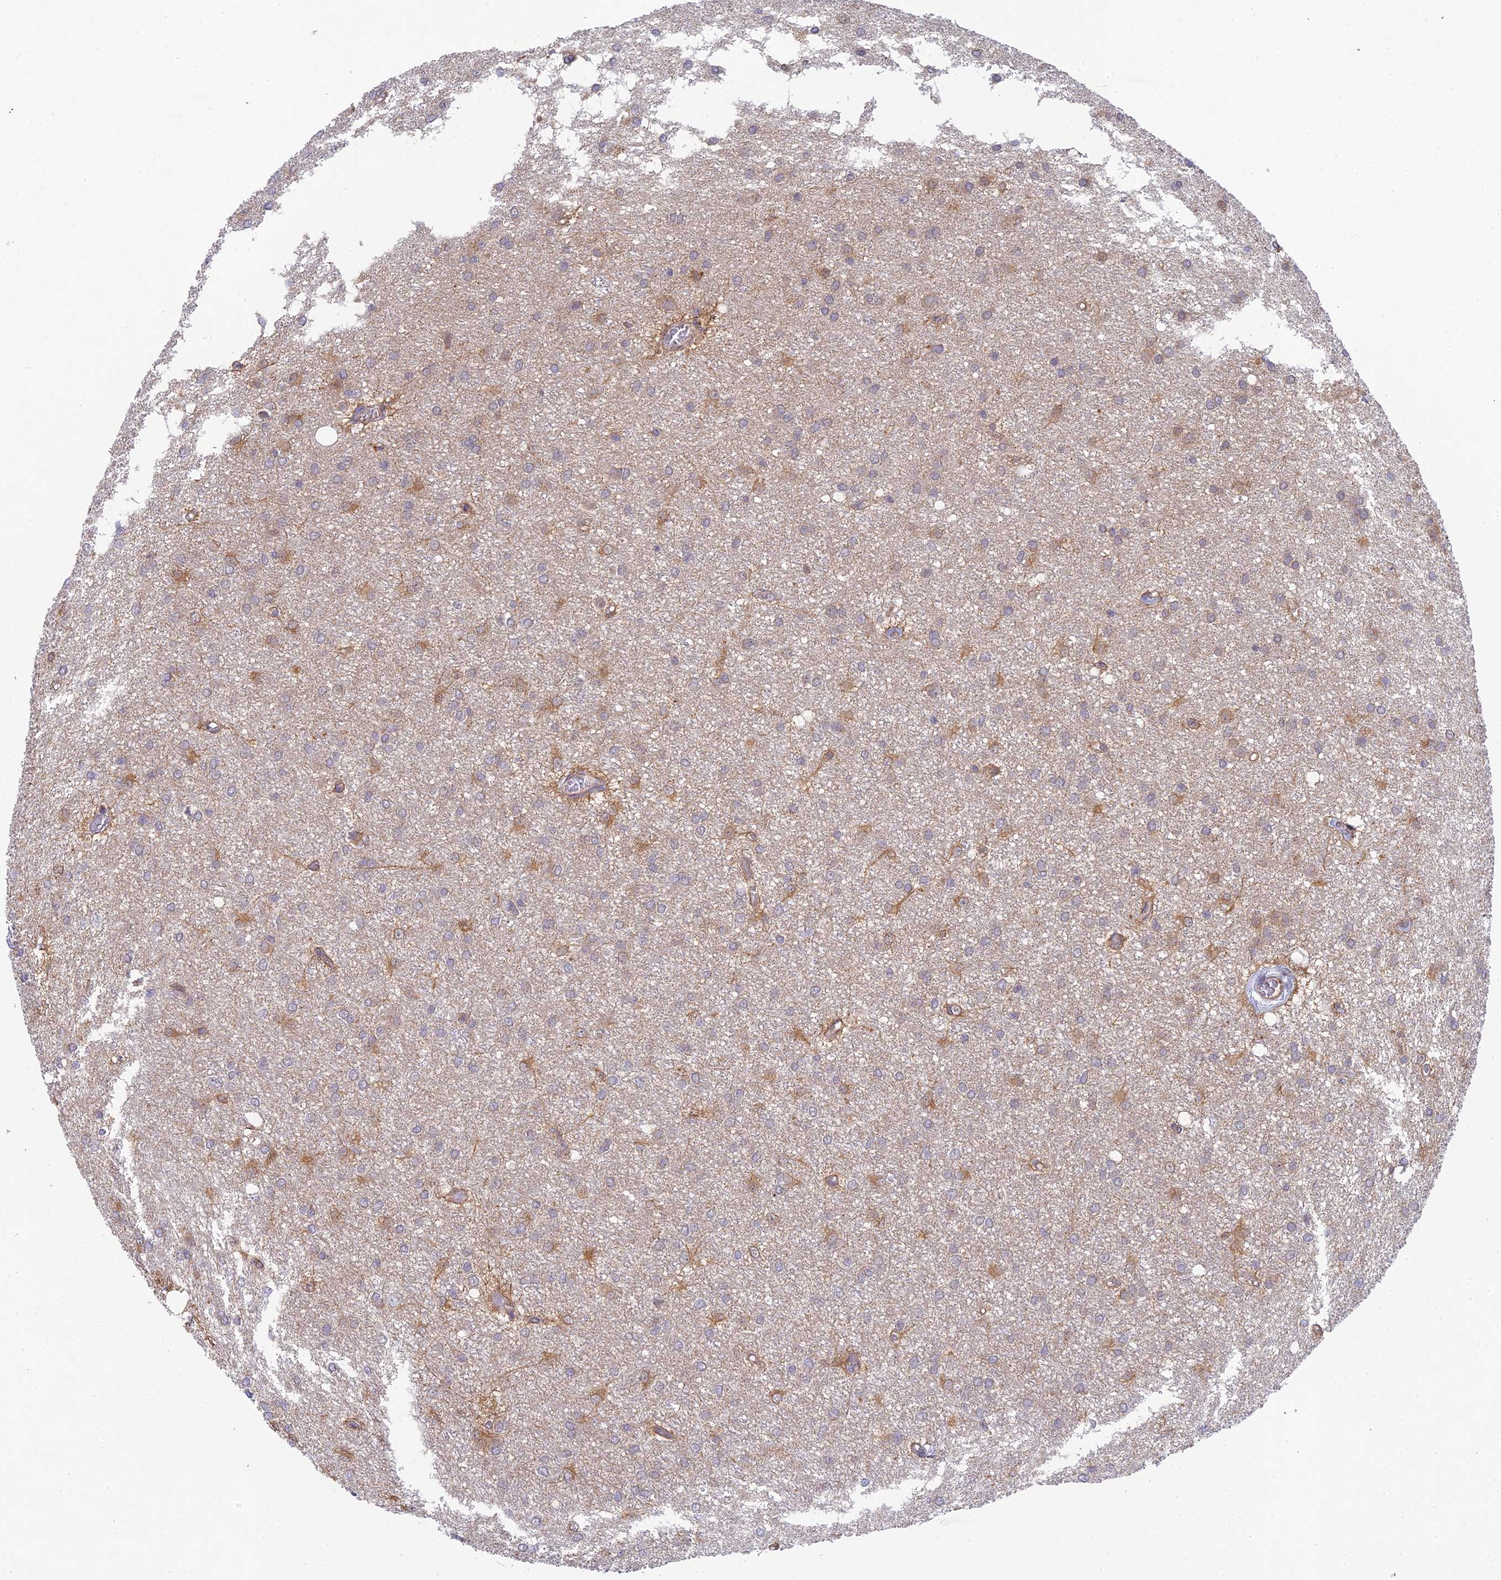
{"staining": {"intensity": "moderate", "quantity": "<25%", "location": "cytoplasmic/membranous"}, "tissue": "glioma", "cell_type": "Tumor cells", "image_type": "cancer", "snomed": [{"axis": "morphology", "description": "Glioma, malignant, High grade"}, {"axis": "topography", "description": "Brain"}], "caption": "Brown immunohistochemical staining in glioma demonstrates moderate cytoplasmic/membranous expression in about <25% of tumor cells.", "gene": "INCA1", "patient": {"sex": "female", "age": 50}}